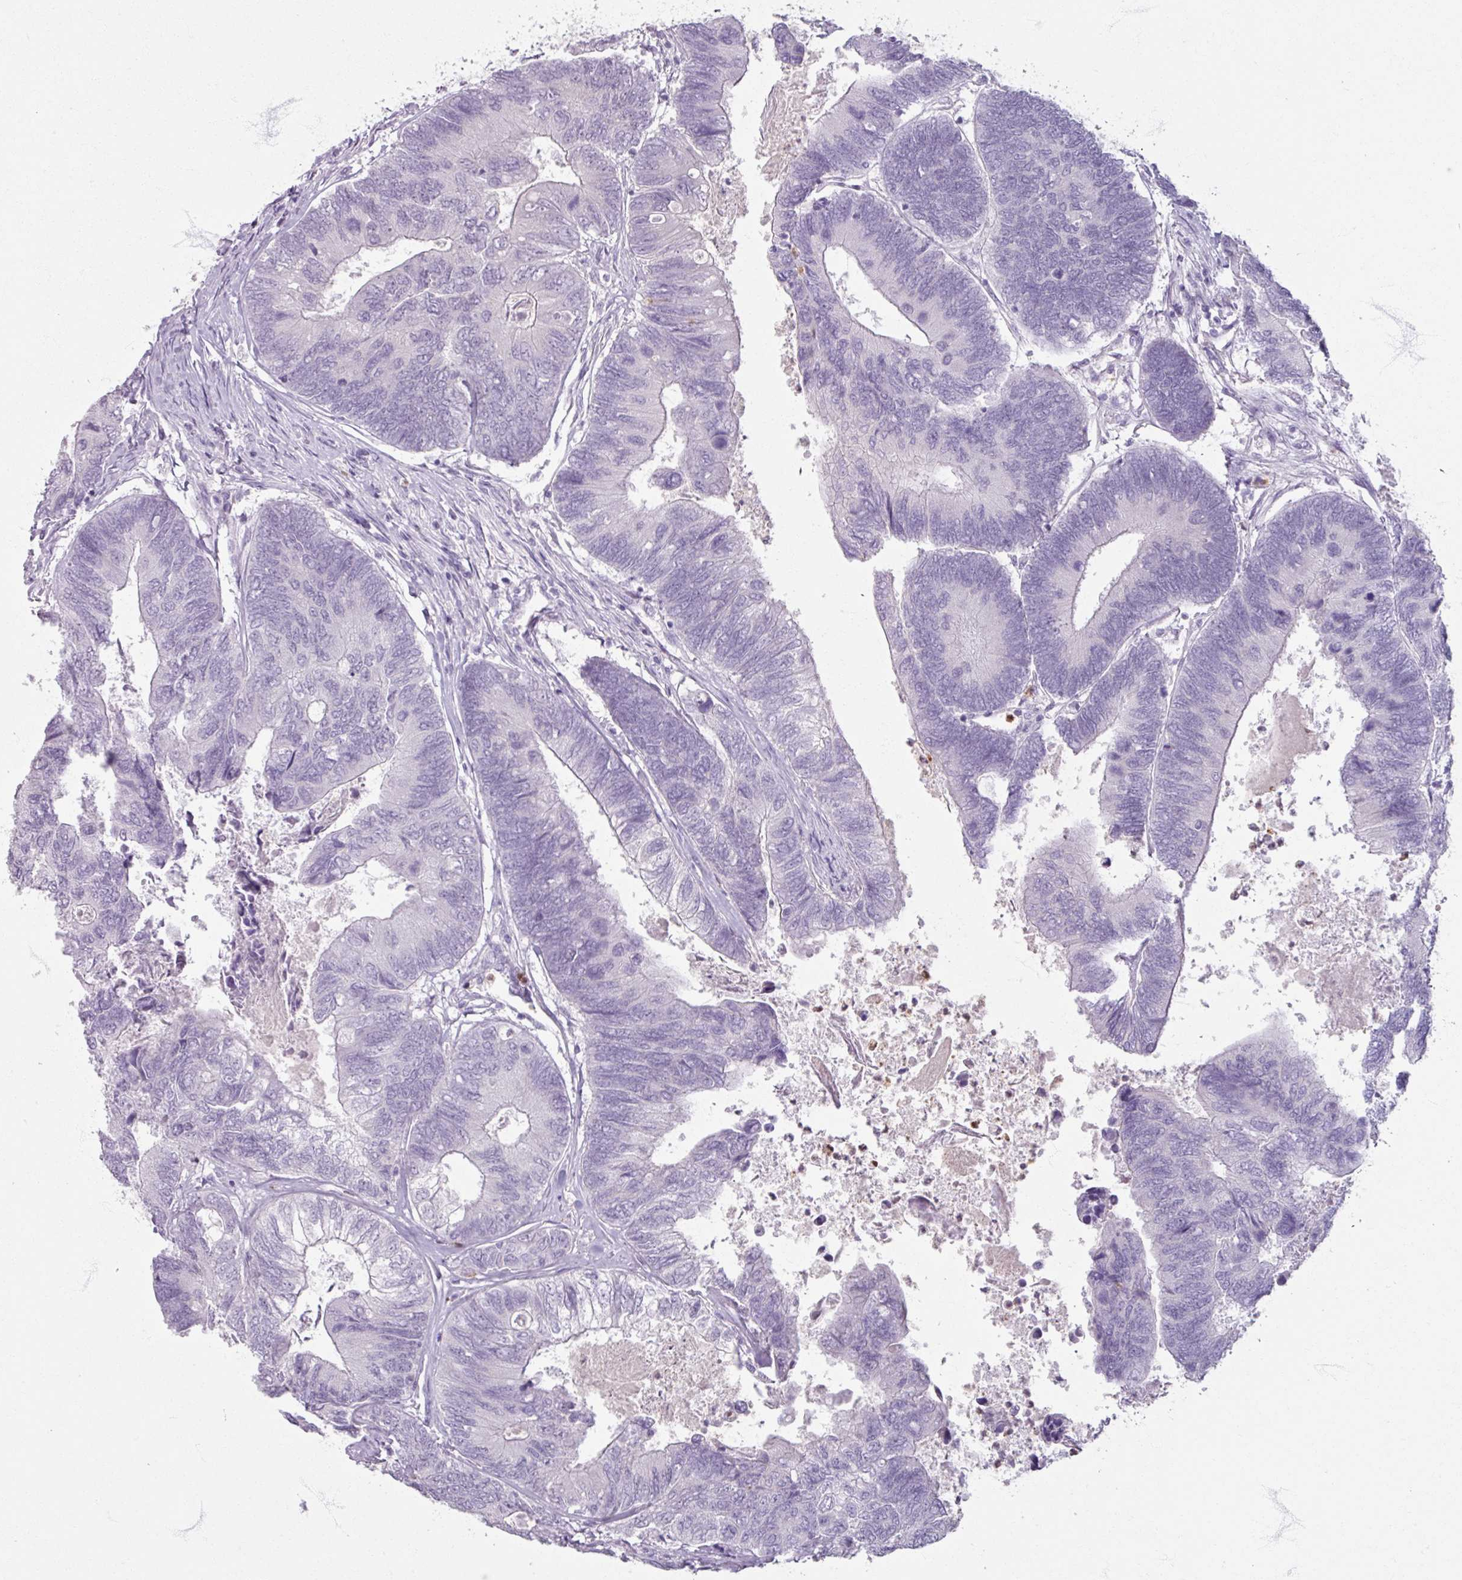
{"staining": {"intensity": "negative", "quantity": "none", "location": "none"}, "tissue": "colorectal cancer", "cell_type": "Tumor cells", "image_type": "cancer", "snomed": [{"axis": "morphology", "description": "Adenocarcinoma, NOS"}, {"axis": "topography", "description": "Colon"}], "caption": "This is an immunohistochemistry photomicrograph of colorectal adenocarcinoma. There is no expression in tumor cells.", "gene": "ARG1", "patient": {"sex": "female", "age": 67}}